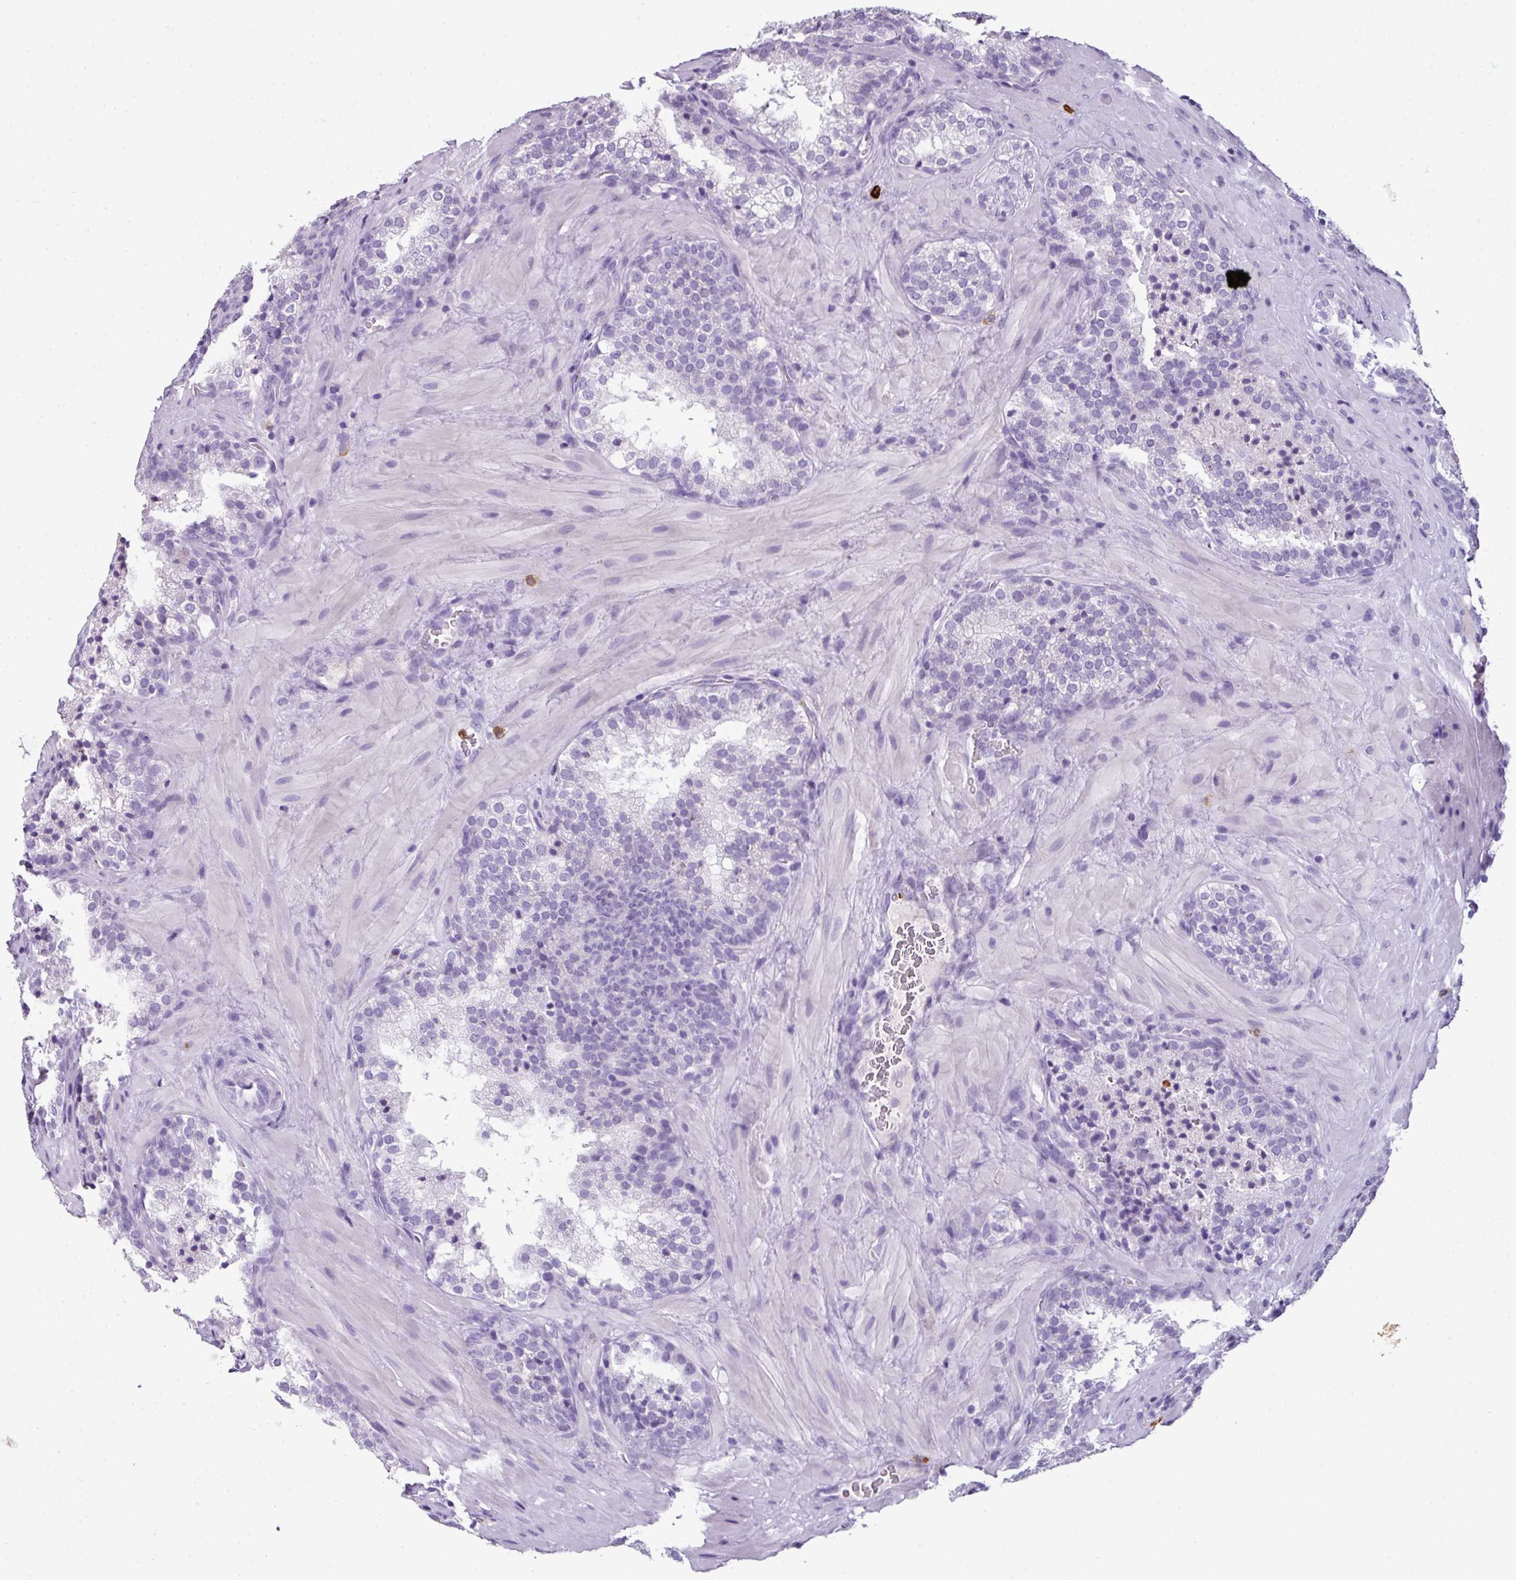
{"staining": {"intensity": "negative", "quantity": "none", "location": "none"}, "tissue": "prostate cancer", "cell_type": "Tumor cells", "image_type": "cancer", "snomed": [{"axis": "morphology", "description": "Adenocarcinoma, High grade"}, {"axis": "topography", "description": "Prostate"}], "caption": "Histopathology image shows no protein expression in tumor cells of high-grade adenocarcinoma (prostate) tissue.", "gene": "CTSG", "patient": {"sex": "male", "age": 56}}